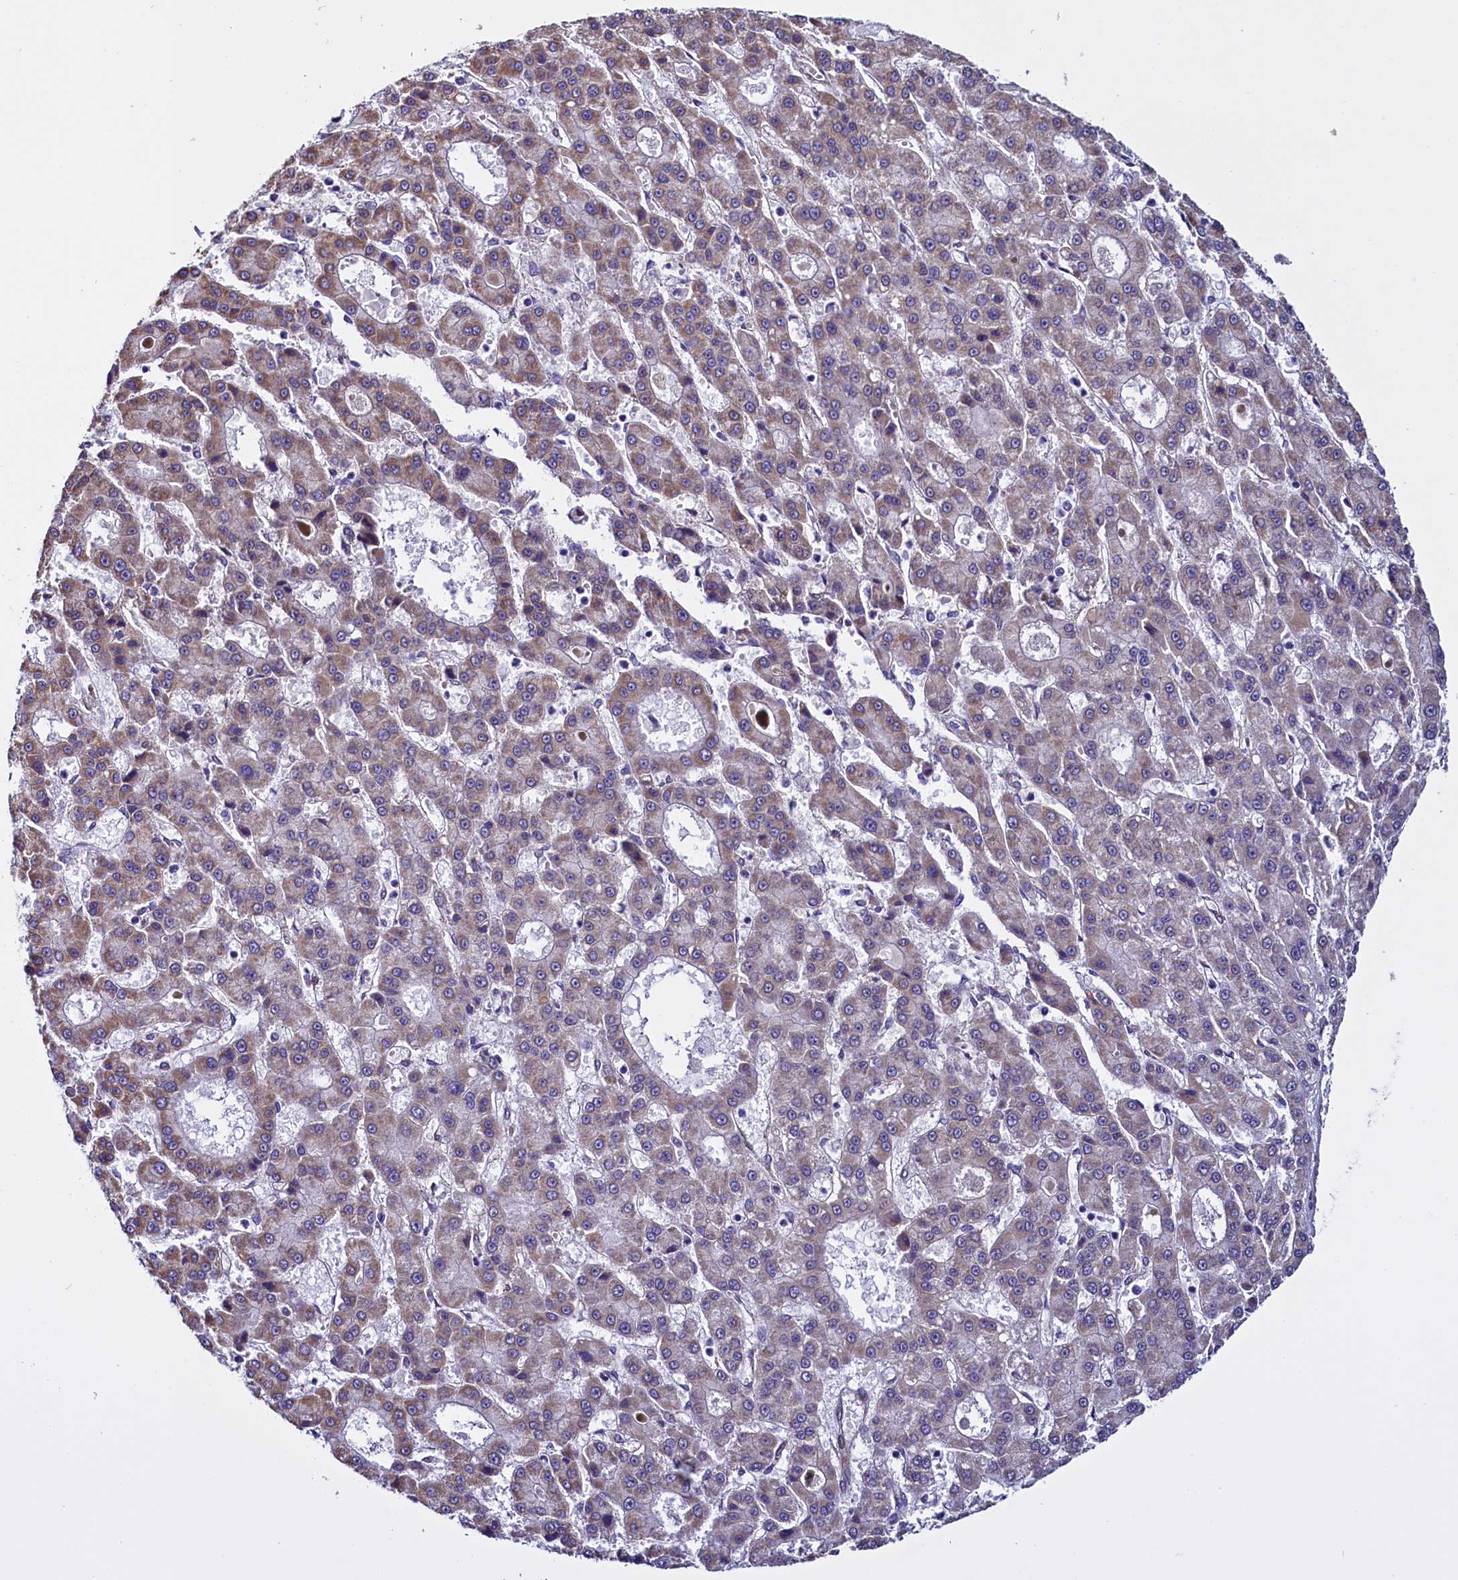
{"staining": {"intensity": "moderate", "quantity": "25%-75%", "location": "cytoplasmic/membranous"}, "tissue": "liver cancer", "cell_type": "Tumor cells", "image_type": "cancer", "snomed": [{"axis": "morphology", "description": "Carcinoma, Hepatocellular, NOS"}, {"axis": "topography", "description": "Liver"}], "caption": "Liver hepatocellular carcinoma tissue reveals moderate cytoplasmic/membranous positivity in approximately 25%-75% of tumor cells, visualized by immunohistochemistry. Nuclei are stained in blue.", "gene": "UACA", "patient": {"sex": "male", "age": 70}}